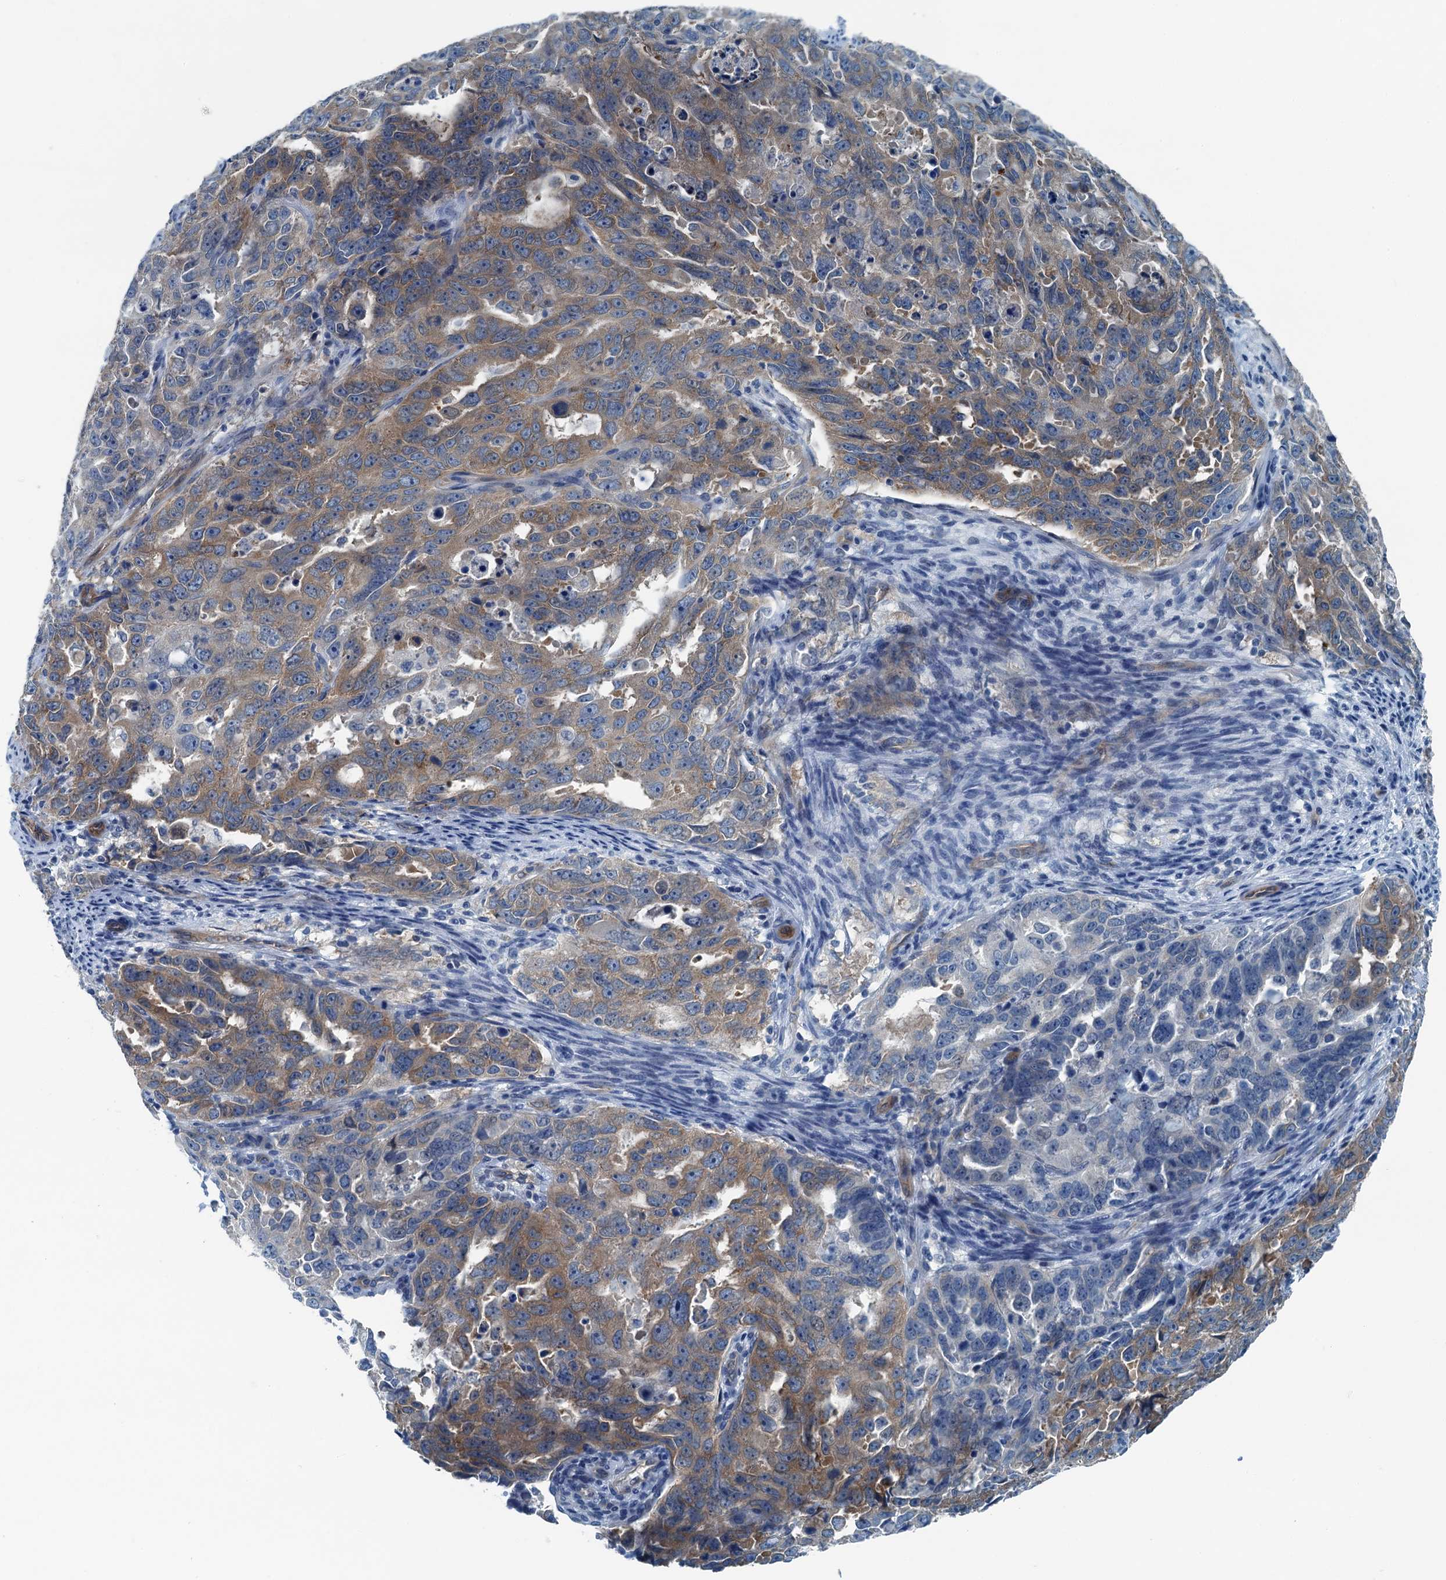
{"staining": {"intensity": "moderate", "quantity": "25%-75%", "location": "cytoplasmic/membranous"}, "tissue": "endometrial cancer", "cell_type": "Tumor cells", "image_type": "cancer", "snomed": [{"axis": "morphology", "description": "Adenocarcinoma, NOS"}, {"axis": "topography", "description": "Endometrium"}], "caption": "Immunohistochemical staining of adenocarcinoma (endometrial) reveals medium levels of moderate cytoplasmic/membranous staining in approximately 25%-75% of tumor cells.", "gene": "GFOD2", "patient": {"sex": "female", "age": 65}}